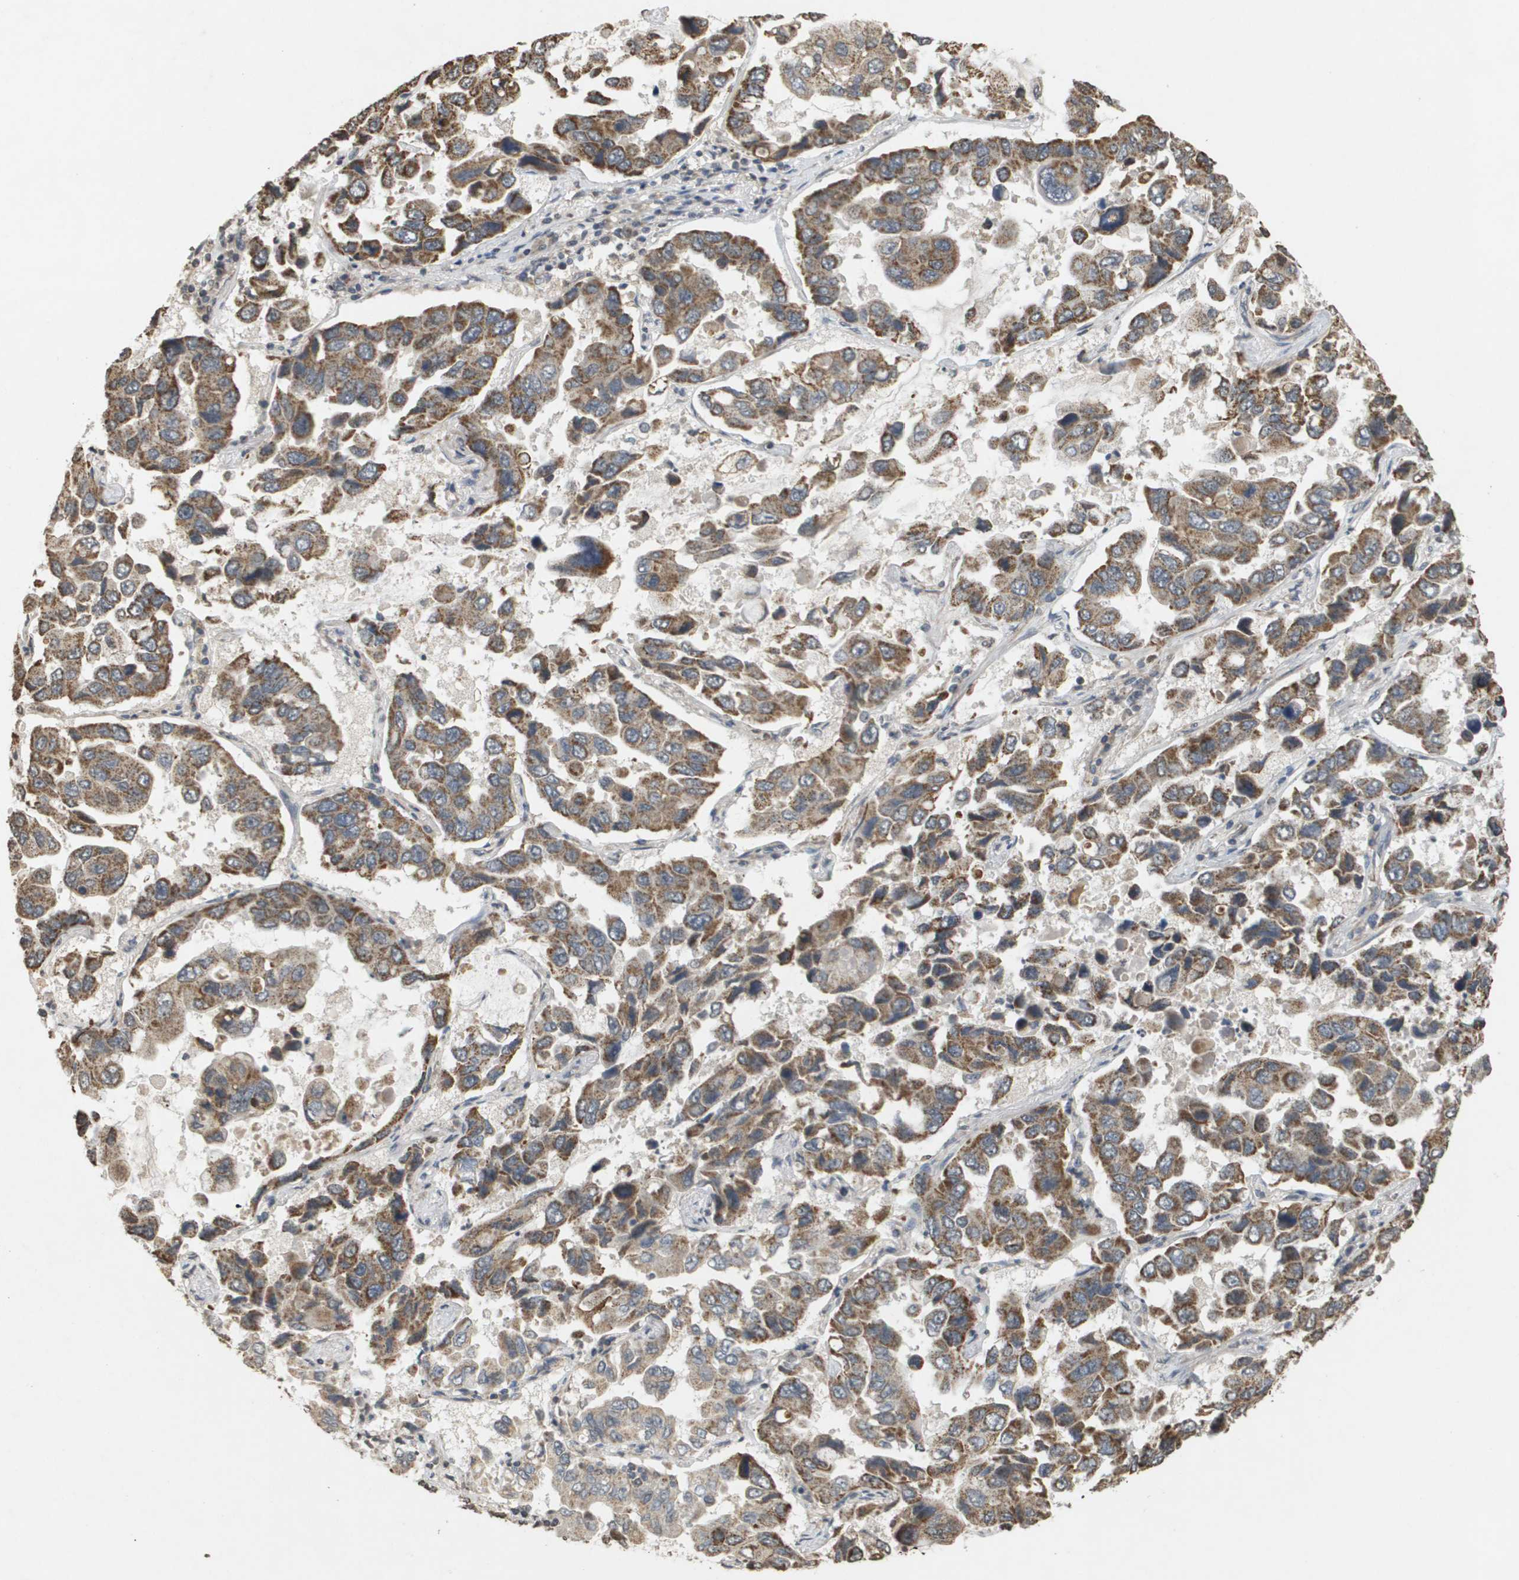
{"staining": {"intensity": "moderate", "quantity": "25%-75%", "location": "cytoplasmic/membranous"}, "tissue": "lung cancer", "cell_type": "Tumor cells", "image_type": "cancer", "snomed": [{"axis": "morphology", "description": "Adenocarcinoma, NOS"}, {"axis": "topography", "description": "Lung"}], "caption": "An immunohistochemistry photomicrograph of tumor tissue is shown. Protein staining in brown labels moderate cytoplasmic/membranous positivity in lung adenocarcinoma within tumor cells.", "gene": "RAB21", "patient": {"sex": "male", "age": 64}}